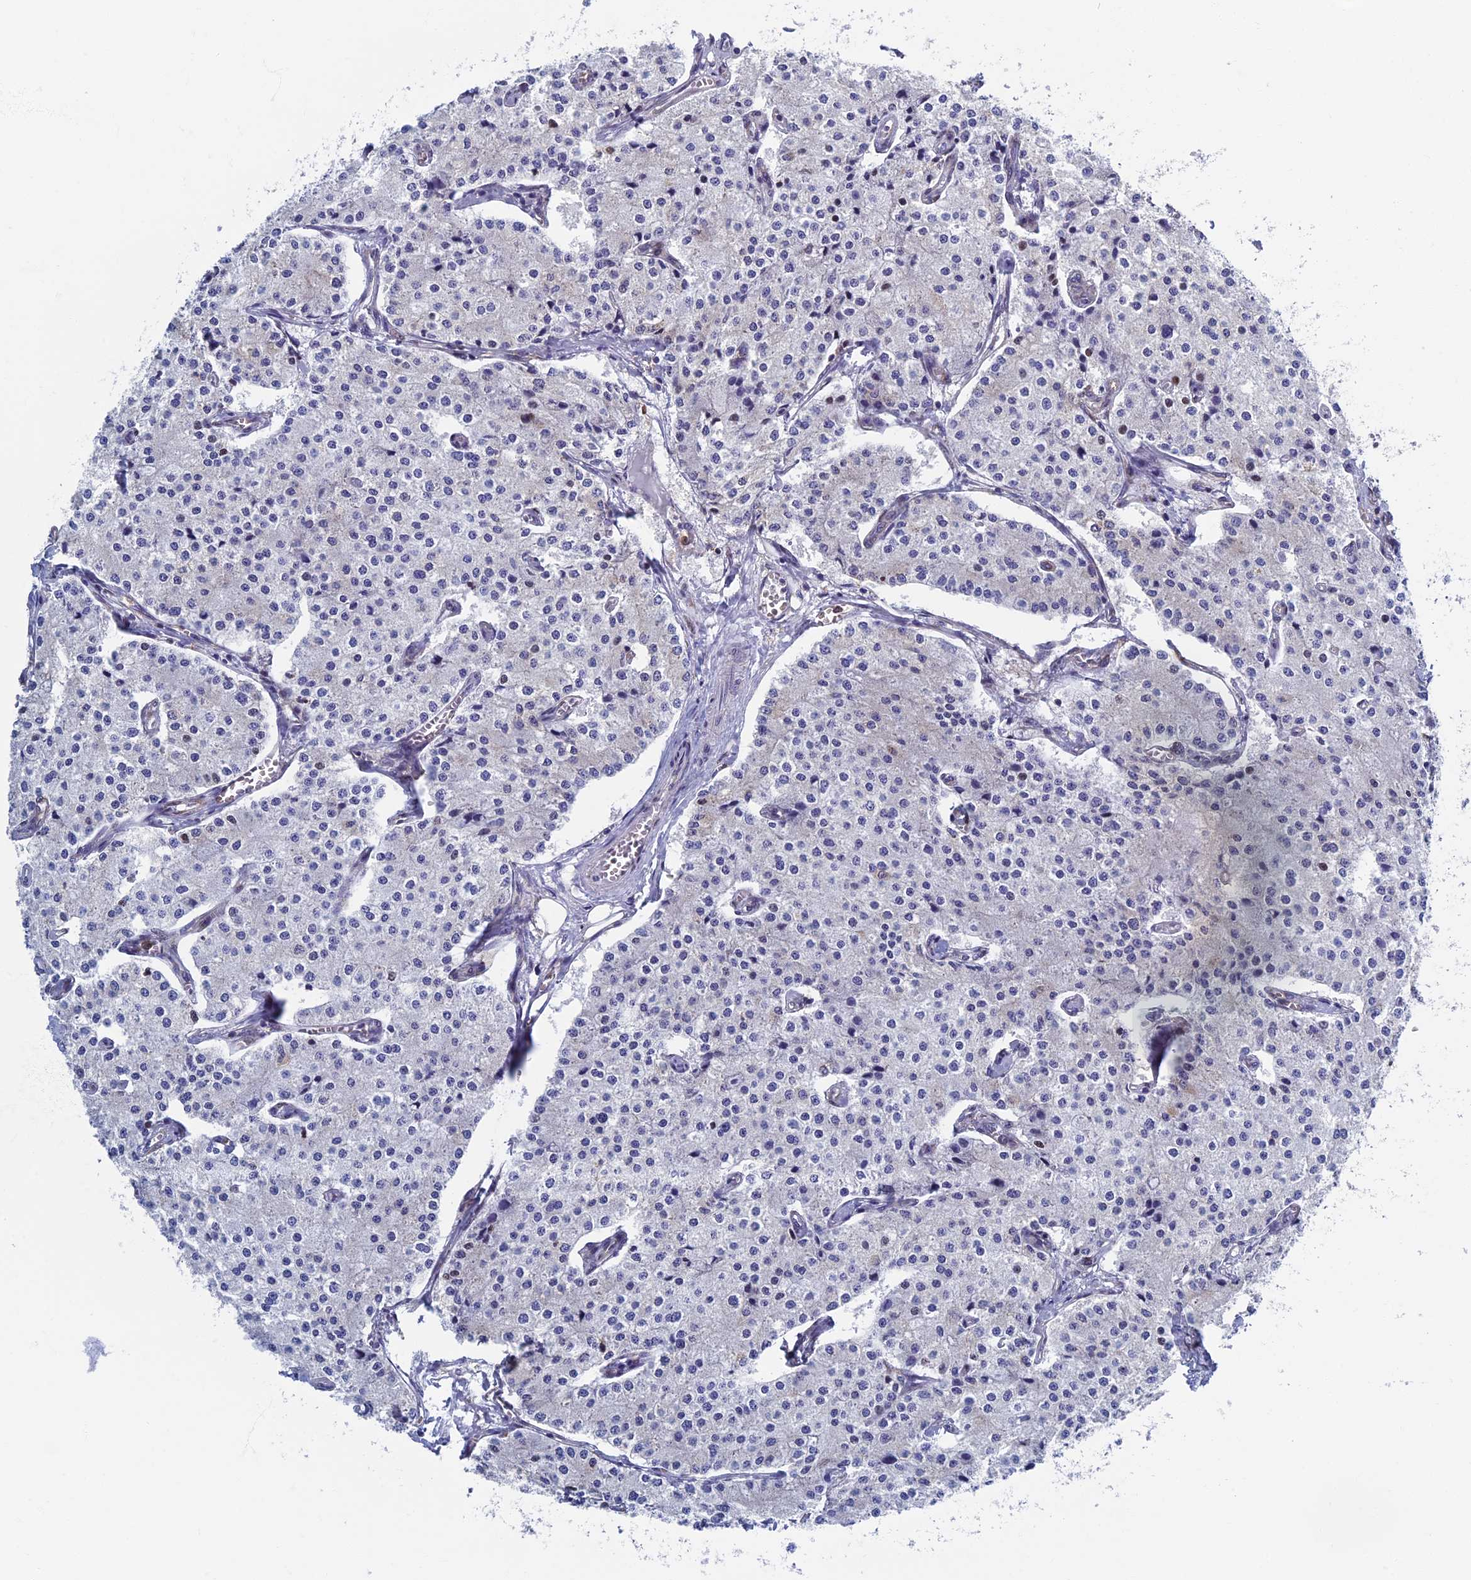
{"staining": {"intensity": "negative", "quantity": "none", "location": "none"}, "tissue": "carcinoid", "cell_type": "Tumor cells", "image_type": "cancer", "snomed": [{"axis": "morphology", "description": "Carcinoid, malignant, NOS"}, {"axis": "topography", "description": "Colon"}], "caption": "This is an IHC micrograph of human carcinoid (malignant). There is no positivity in tumor cells.", "gene": "YBX1", "patient": {"sex": "female", "age": 52}}